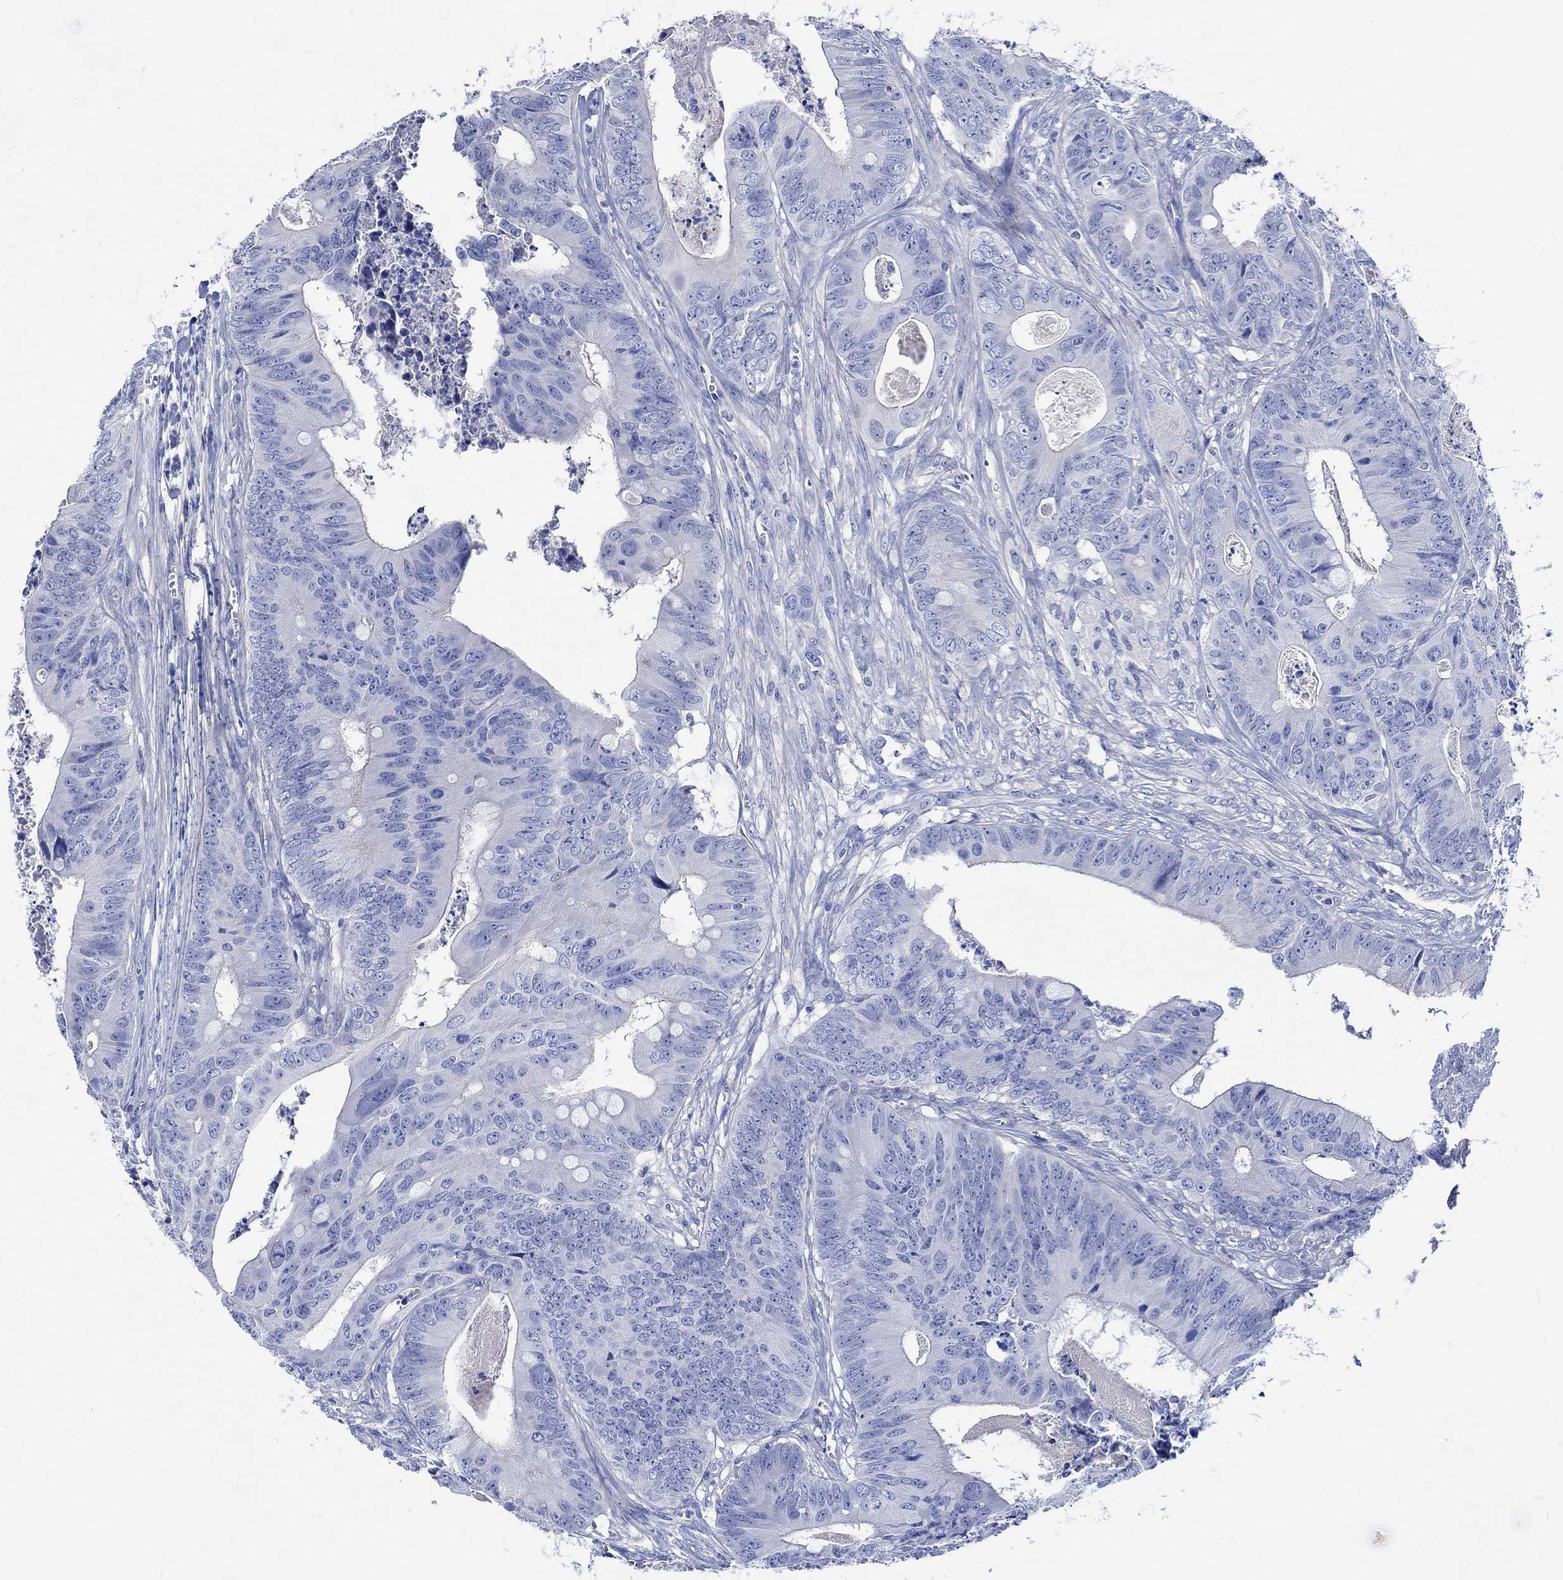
{"staining": {"intensity": "negative", "quantity": "none", "location": "none"}, "tissue": "colorectal cancer", "cell_type": "Tumor cells", "image_type": "cancer", "snomed": [{"axis": "morphology", "description": "Adenocarcinoma, NOS"}, {"axis": "topography", "description": "Colon"}], "caption": "Immunohistochemical staining of colorectal adenocarcinoma reveals no significant expression in tumor cells.", "gene": "SHISA4", "patient": {"sex": "male", "age": 84}}